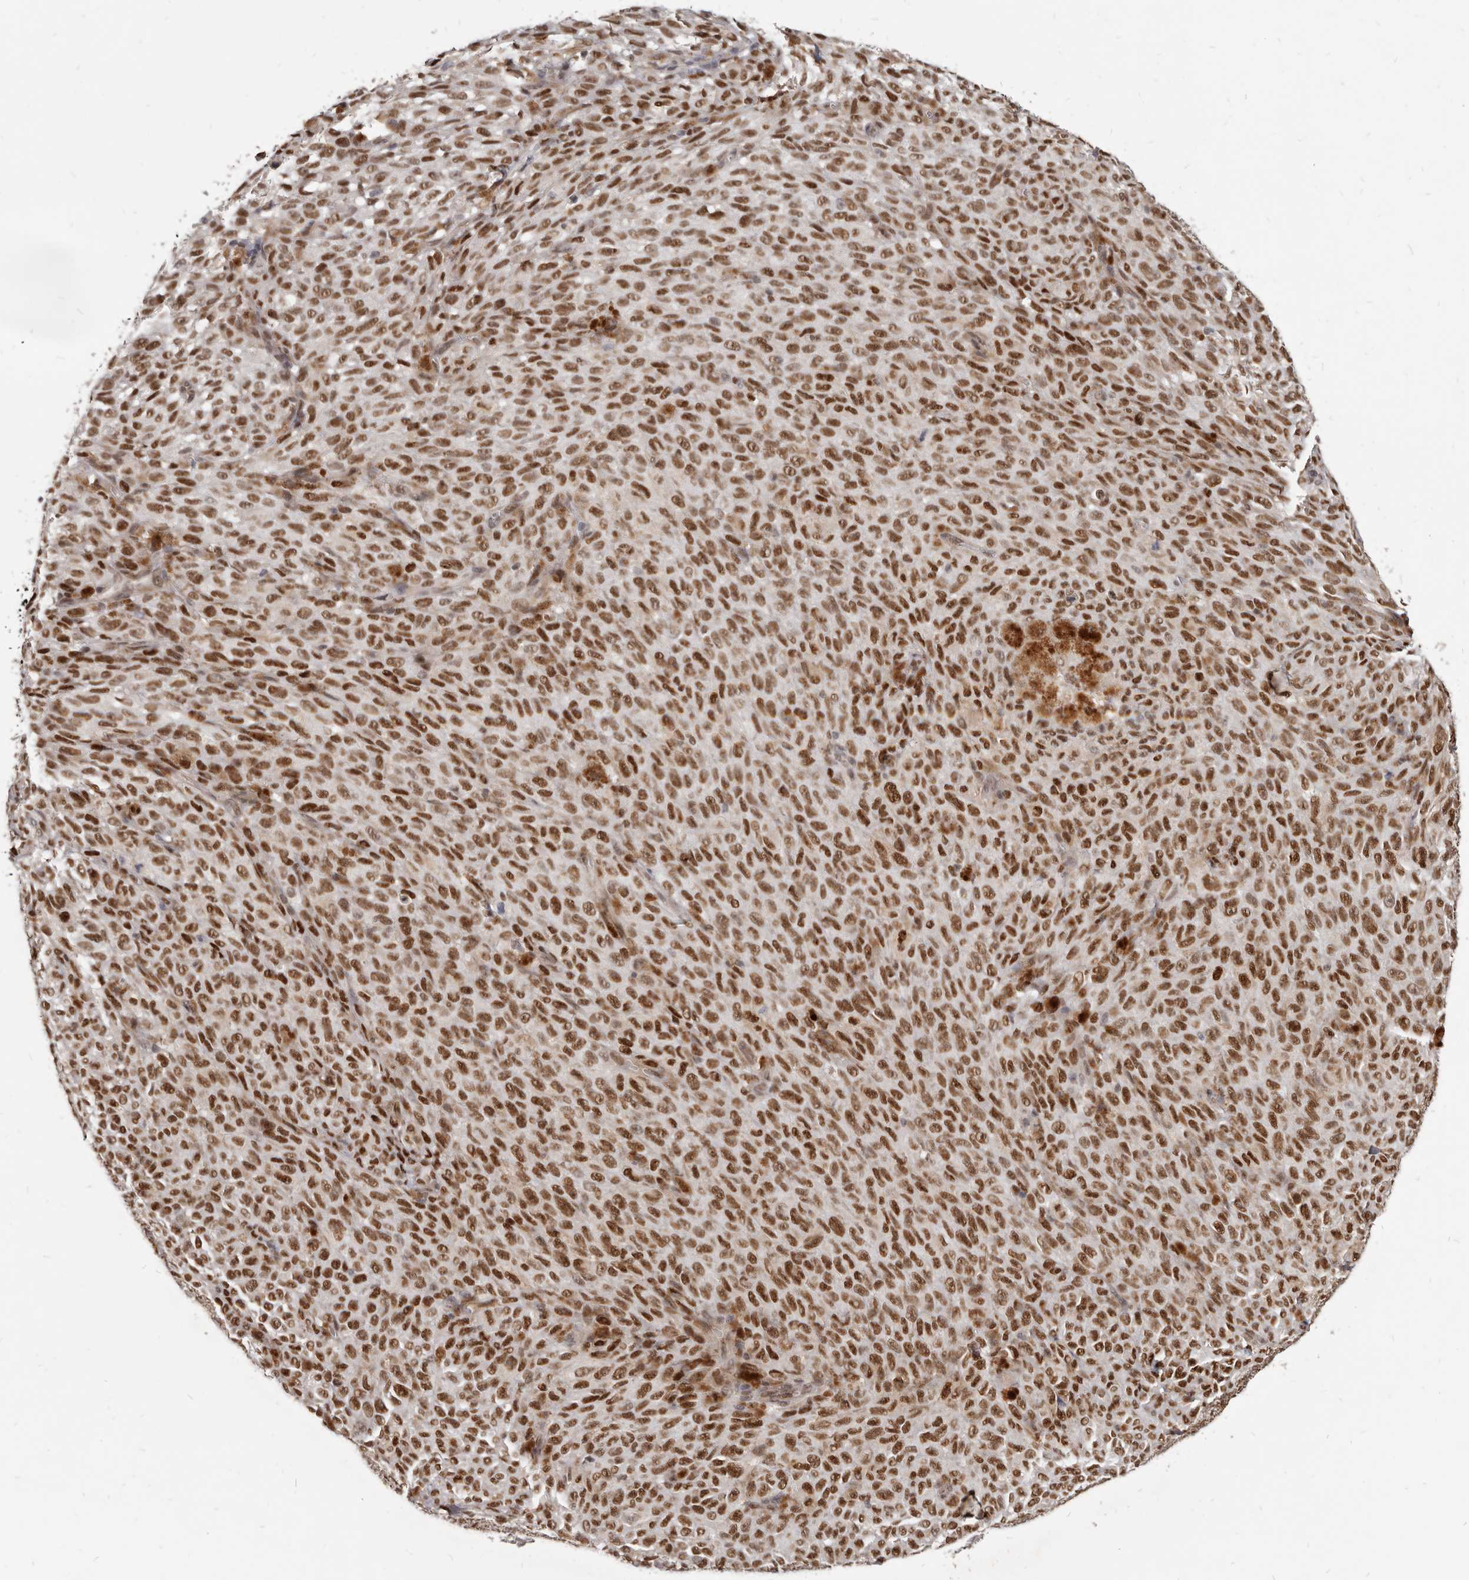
{"staining": {"intensity": "strong", "quantity": ">75%", "location": "nuclear"}, "tissue": "melanoma", "cell_type": "Tumor cells", "image_type": "cancer", "snomed": [{"axis": "morphology", "description": "Malignant melanoma, NOS"}, {"axis": "topography", "description": "Skin"}], "caption": "Tumor cells reveal strong nuclear staining in about >75% of cells in malignant melanoma.", "gene": "ATF5", "patient": {"sex": "female", "age": 82}}